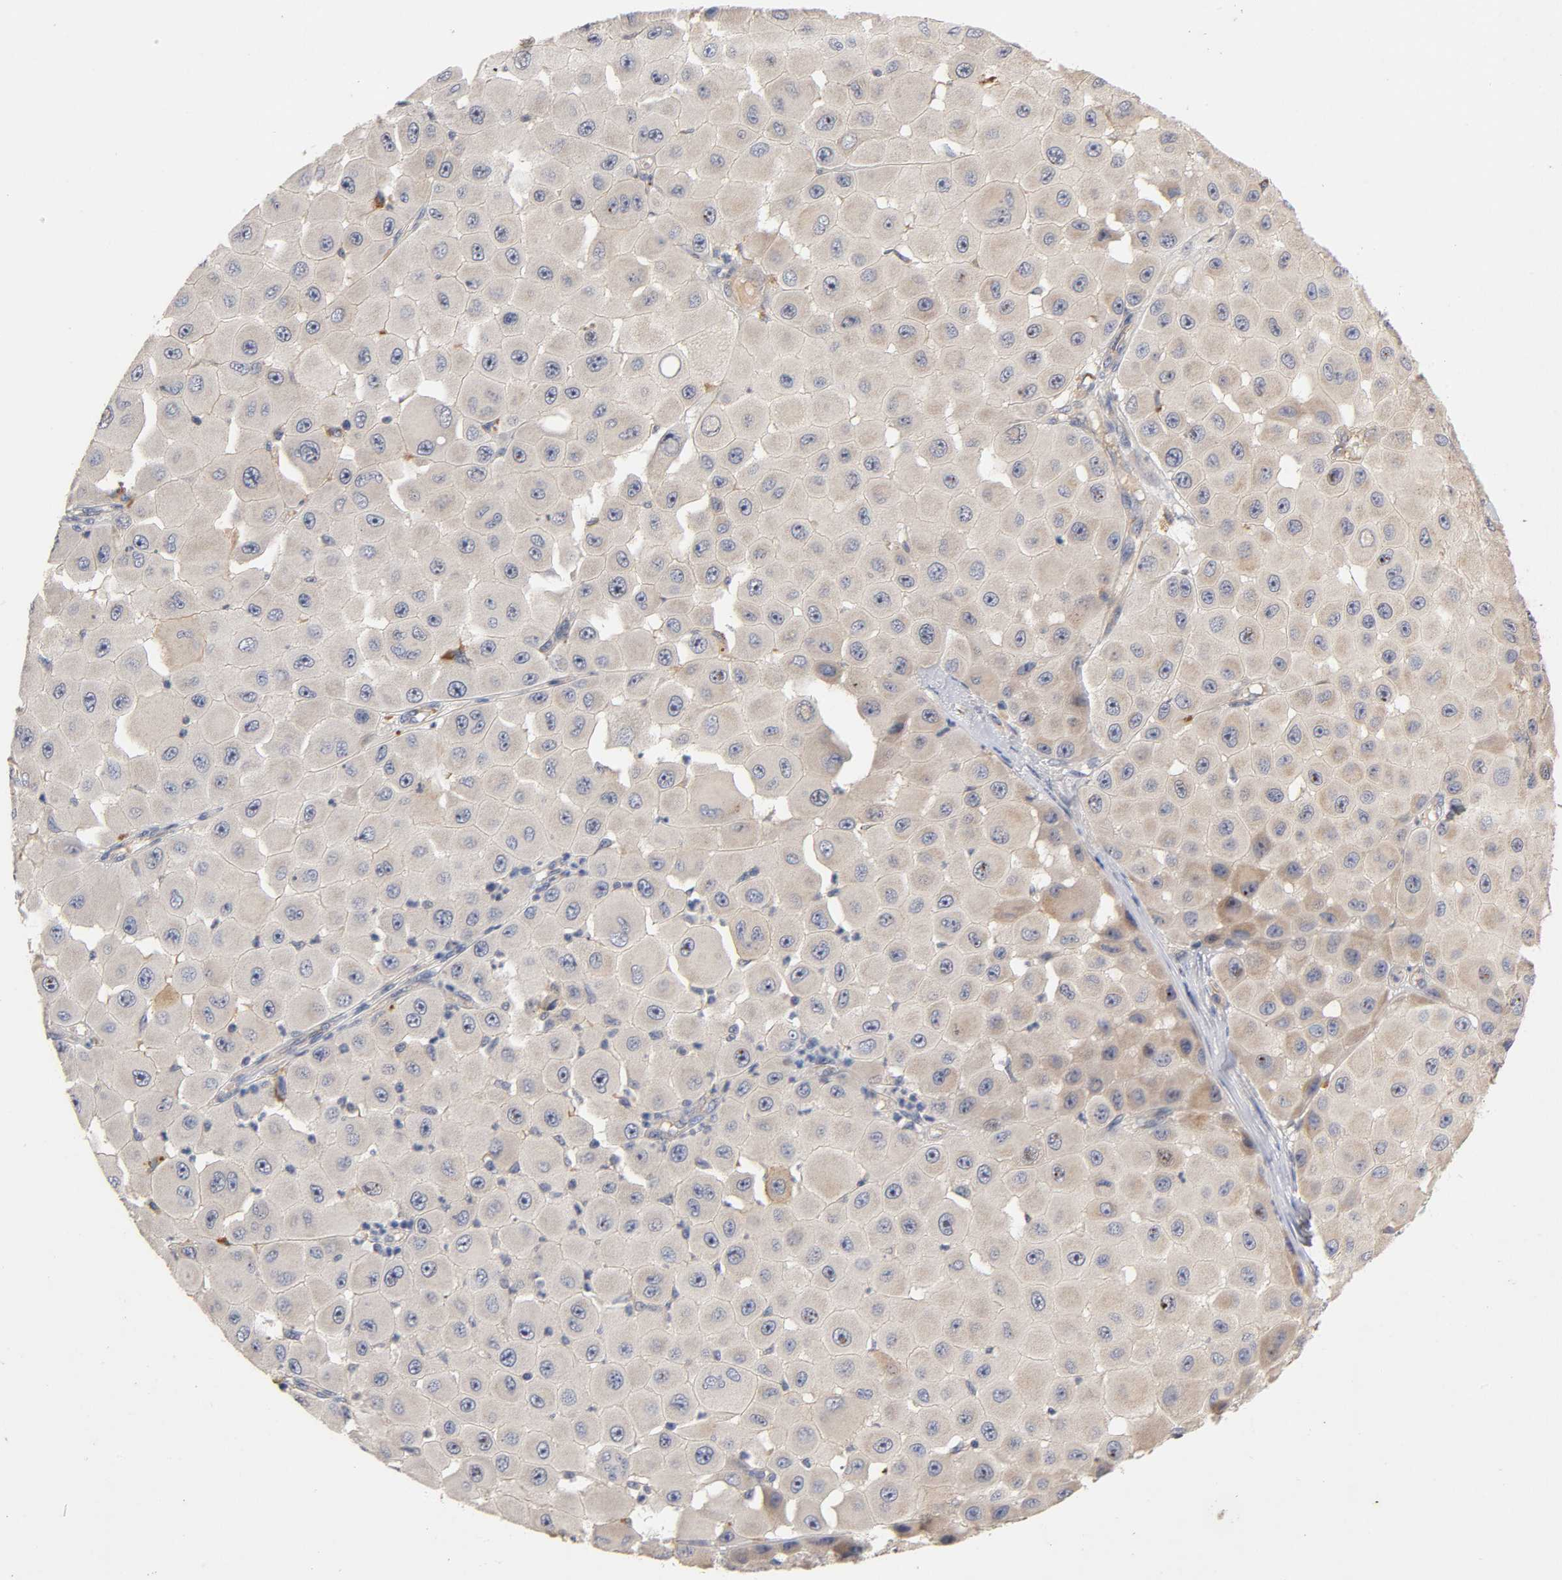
{"staining": {"intensity": "weak", "quantity": ">75%", "location": "cytoplasmic/membranous"}, "tissue": "melanoma", "cell_type": "Tumor cells", "image_type": "cancer", "snomed": [{"axis": "morphology", "description": "Malignant melanoma, NOS"}, {"axis": "topography", "description": "Skin"}], "caption": "A brown stain labels weak cytoplasmic/membranous expression of a protein in human malignant melanoma tumor cells. The protein of interest is shown in brown color, while the nuclei are stained blue.", "gene": "PDZD11", "patient": {"sex": "female", "age": 81}}